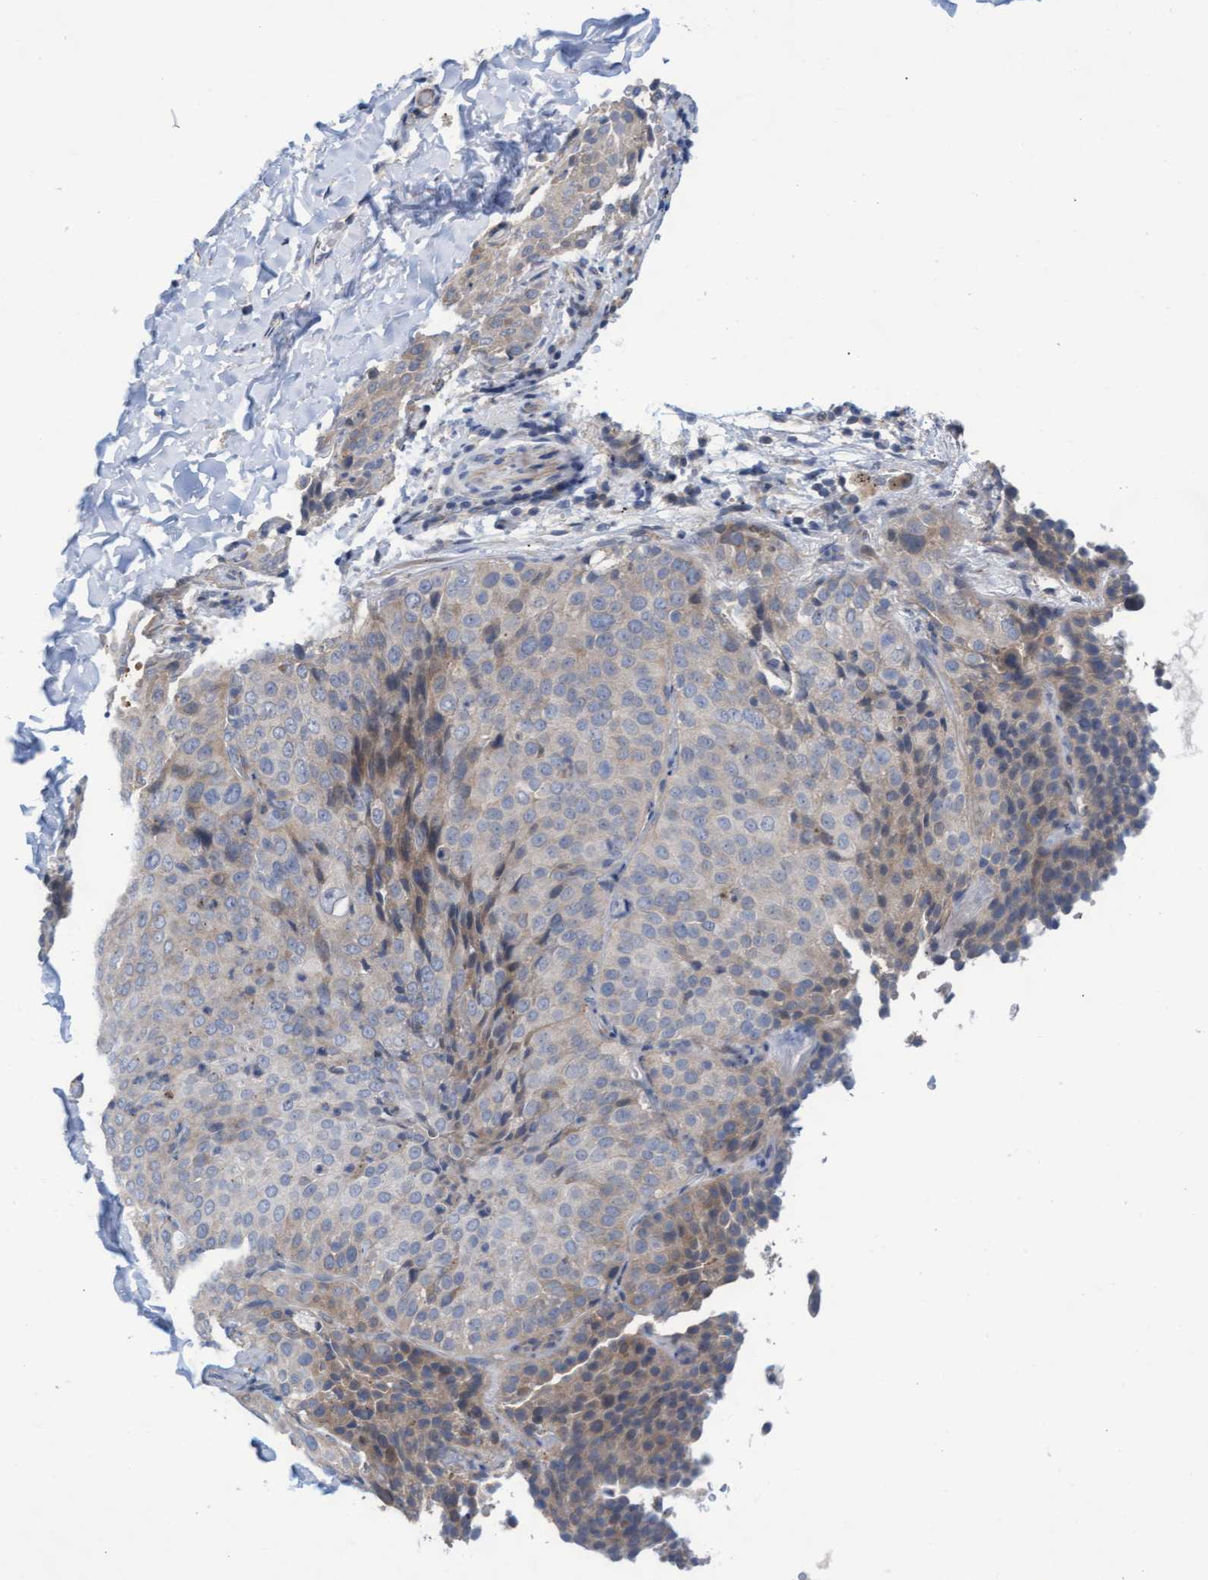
{"staining": {"intensity": "weak", "quantity": "<25%", "location": "cytoplasmic/membranous"}, "tissue": "lung cancer", "cell_type": "Tumor cells", "image_type": "cancer", "snomed": [{"axis": "morphology", "description": "Squamous cell carcinoma, NOS"}, {"axis": "topography", "description": "Lung"}], "caption": "Tumor cells are negative for protein expression in human lung squamous cell carcinoma. The staining was performed using DAB to visualize the protein expression in brown, while the nuclei were stained in blue with hematoxylin (Magnification: 20x).", "gene": "ABCF2", "patient": {"sex": "male", "age": 54}}